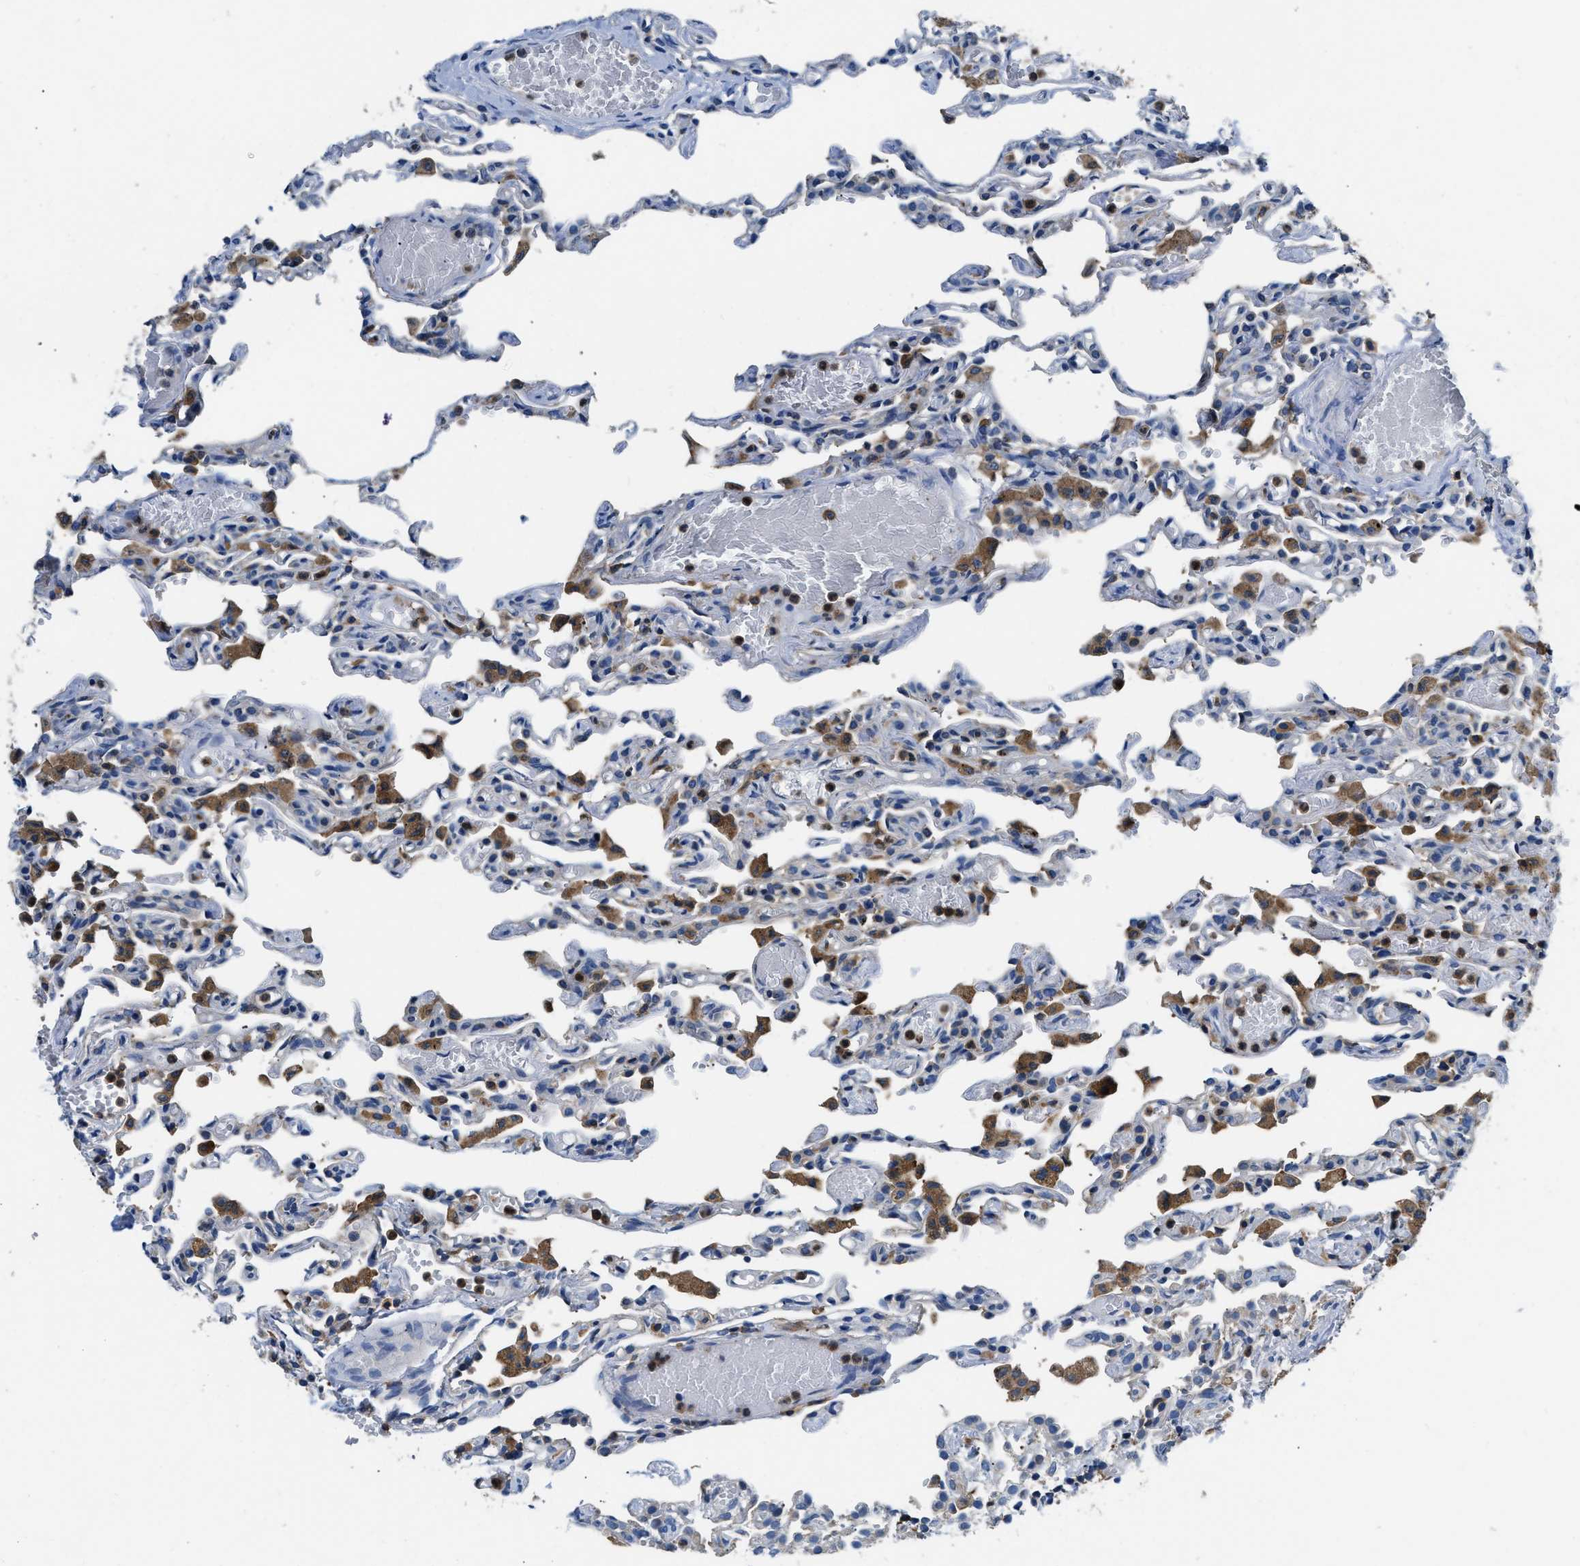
{"staining": {"intensity": "moderate", "quantity": "<25%", "location": "cytoplasmic/membranous"}, "tissue": "lung", "cell_type": "Alveolar cells", "image_type": "normal", "snomed": [{"axis": "morphology", "description": "Normal tissue, NOS"}, {"axis": "topography", "description": "Lung"}], "caption": "IHC (DAB (3,3'-diaminobenzidine)) staining of benign lung displays moderate cytoplasmic/membranous protein positivity in about <25% of alveolar cells.", "gene": "PKM", "patient": {"sex": "male", "age": 21}}